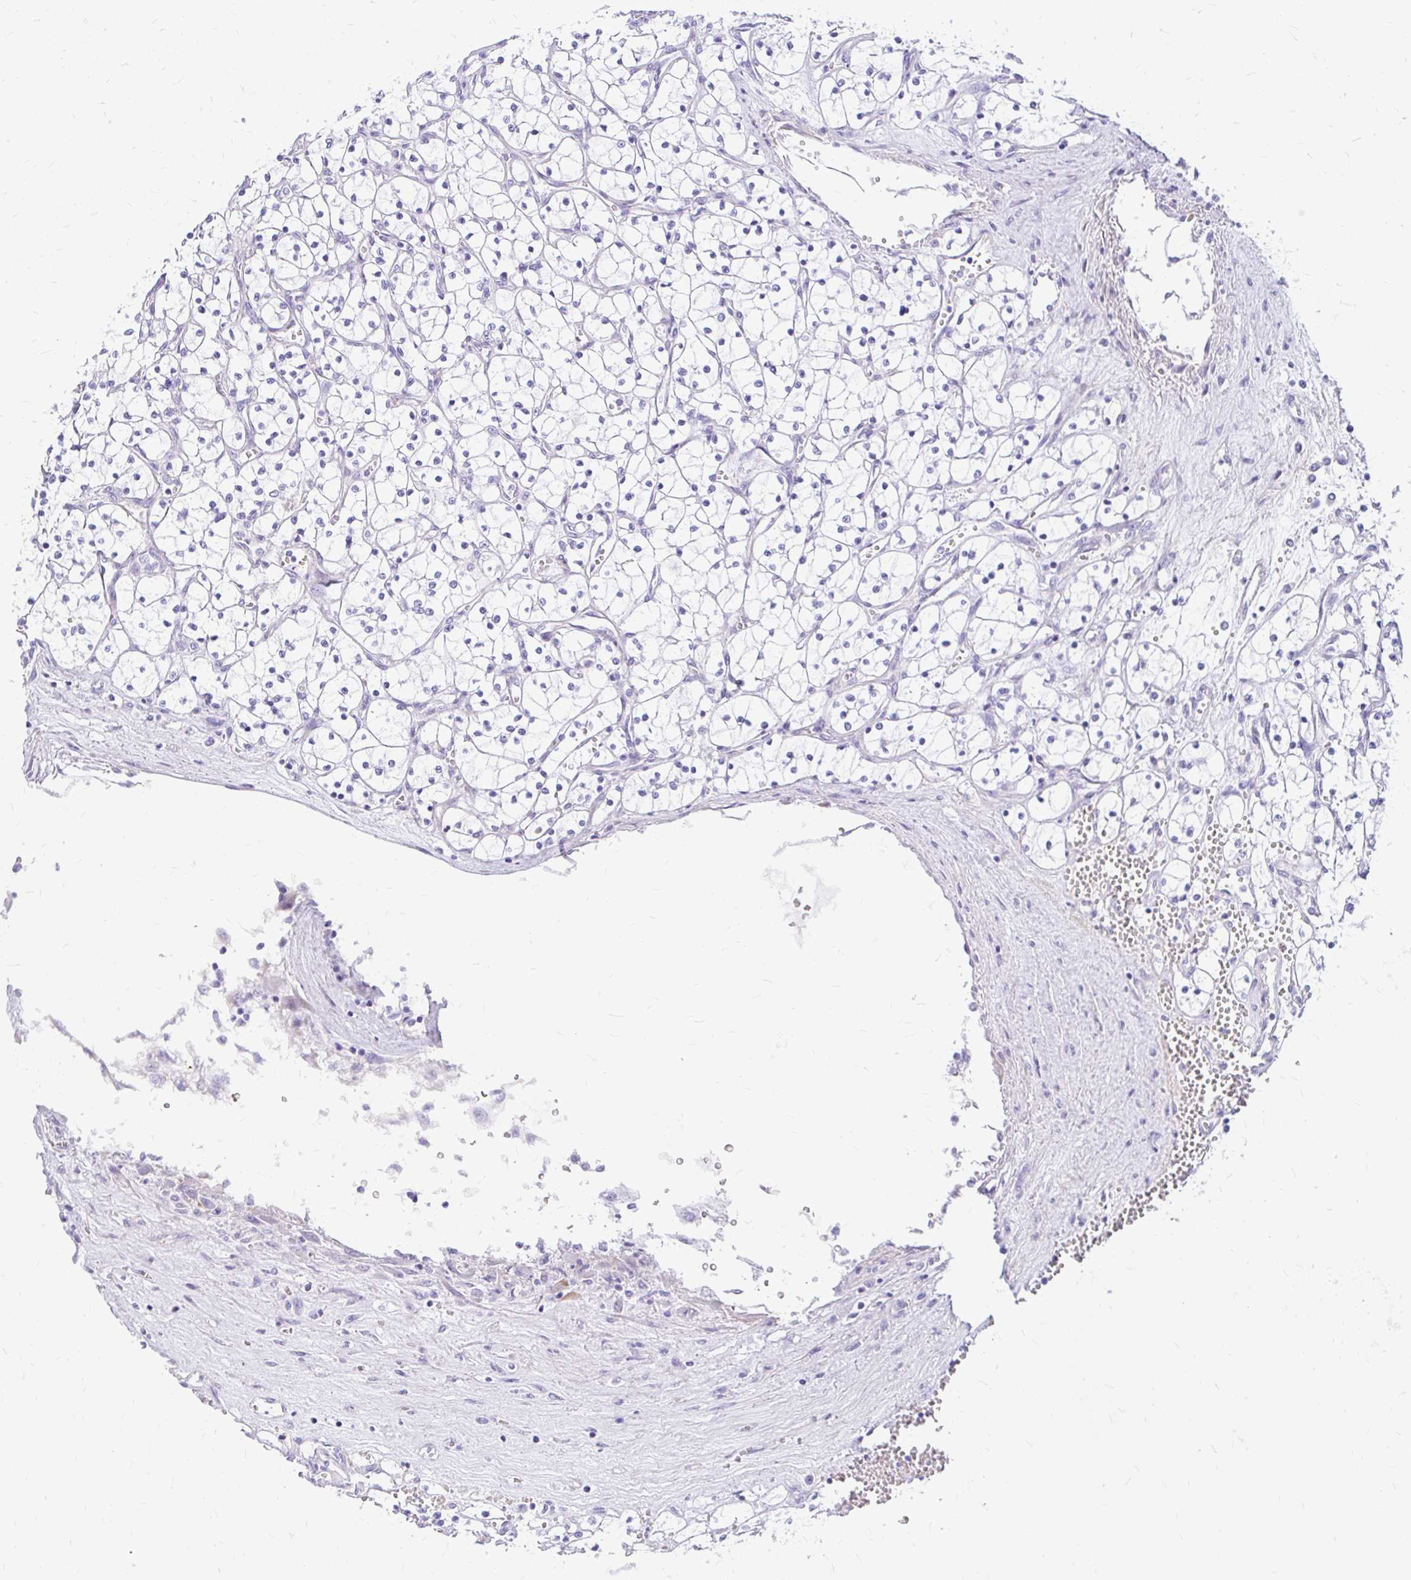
{"staining": {"intensity": "negative", "quantity": "none", "location": "none"}, "tissue": "renal cancer", "cell_type": "Tumor cells", "image_type": "cancer", "snomed": [{"axis": "morphology", "description": "Adenocarcinoma, NOS"}, {"axis": "topography", "description": "Kidney"}], "caption": "Immunohistochemical staining of renal cancer (adenocarcinoma) reveals no significant expression in tumor cells.", "gene": "FAM83C", "patient": {"sex": "female", "age": 69}}